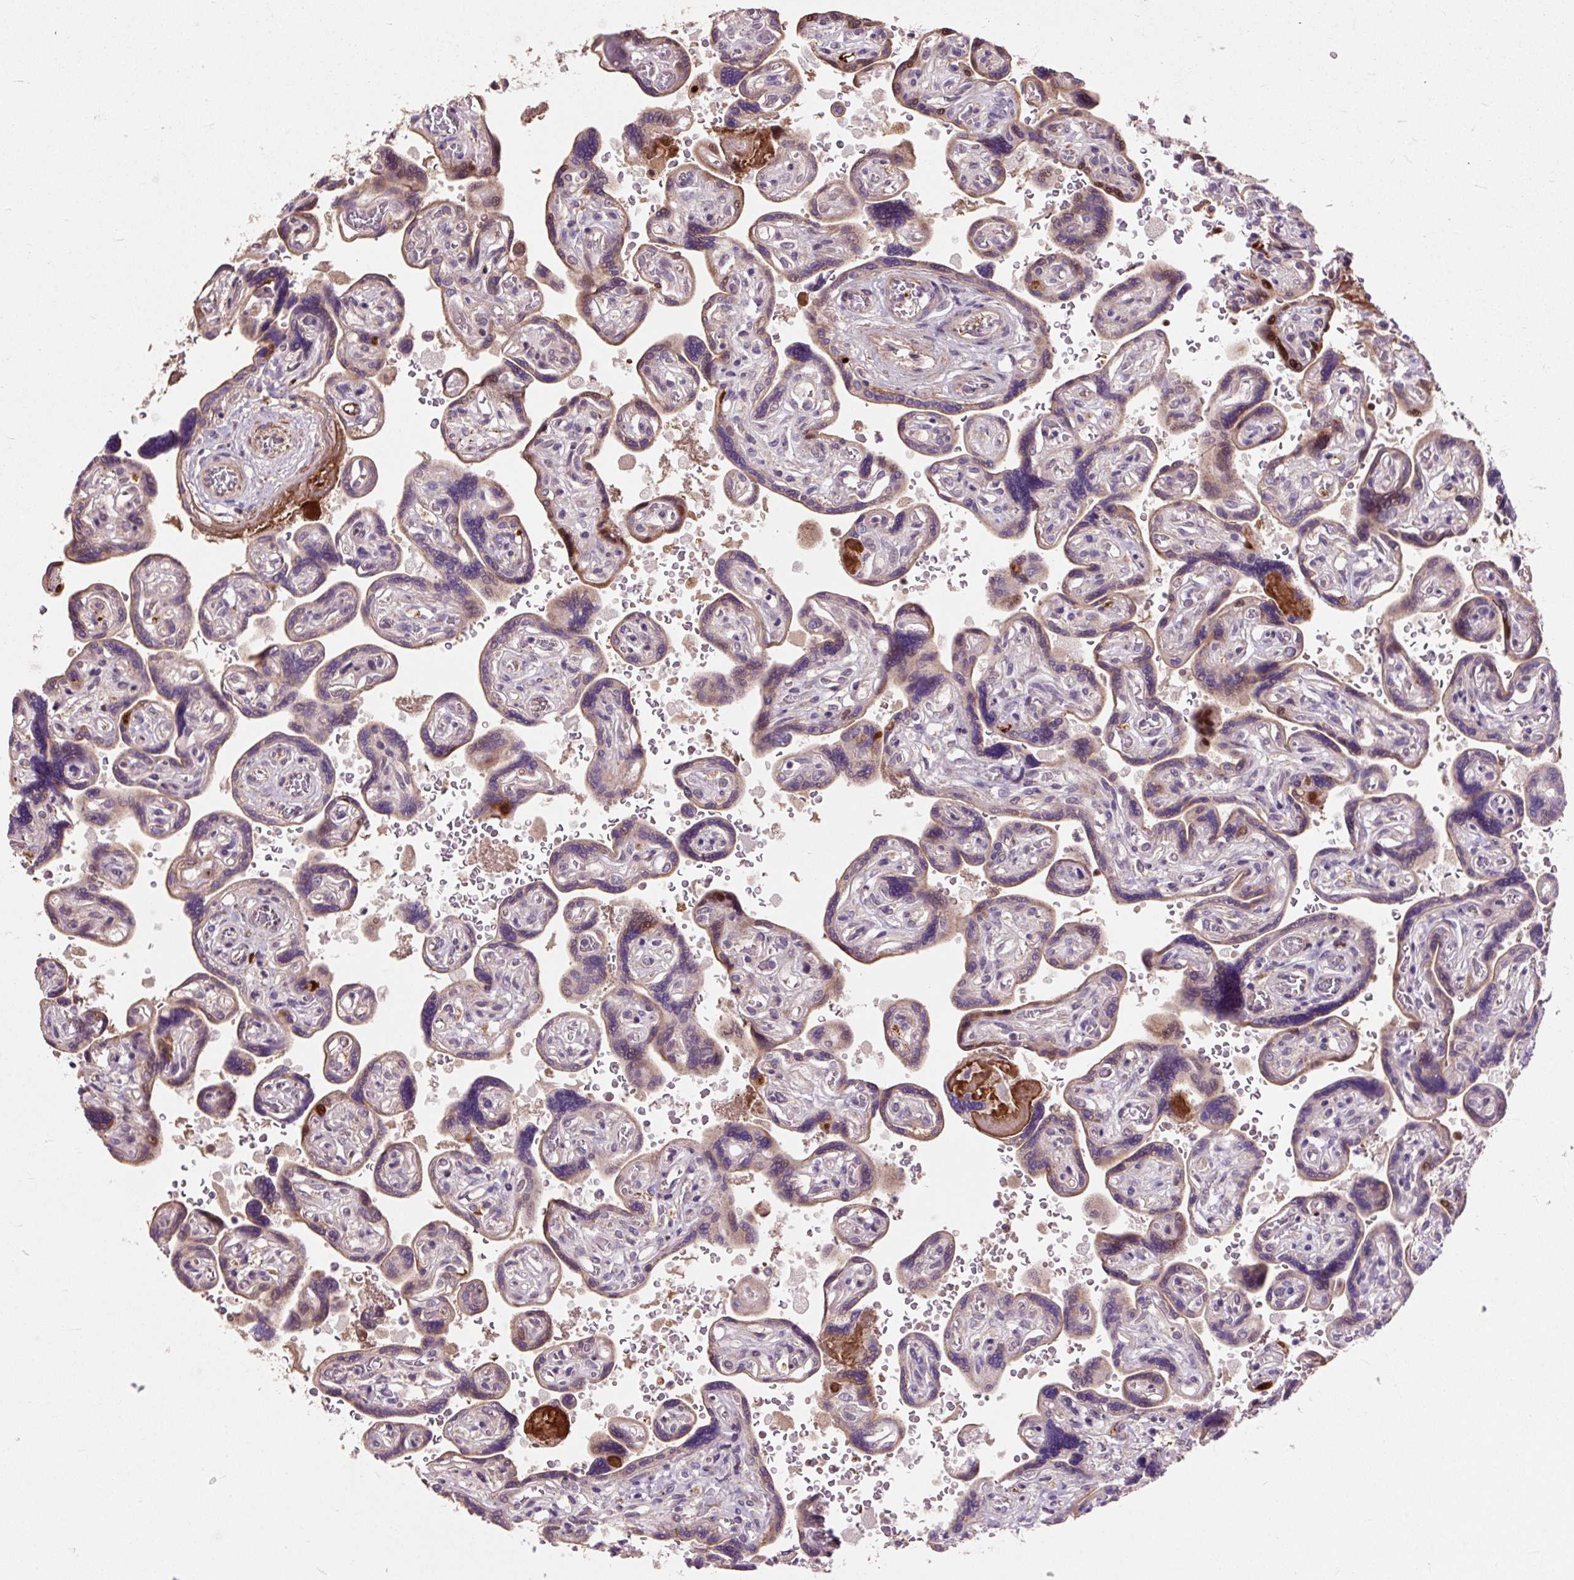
{"staining": {"intensity": "strong", "quantity": "25%-75%", "location": "cytoplasmic/membranous,nuclear"}, "tissue": "placenta", "cell_type": "Trophoblastic cells", "image_type": "normal", "snomed": [{"axis": "morphology", "description": "Normal tissue, NOS"}, {"axis": "topography", "description": "Placenta"}], "caption": "DAB (3,3'-diaminobenzidine) immunohistochemical staining of normal human placenta displays strong cytoplasmic/membranous,nuclear protein positivity in approximately 25%-75% of trophoblastic cells. (Brightfield microscopy of DAB IHC at high magnification).", "gene": "PRIMPOL", "patient": {"sex": "female", "age": 32}}